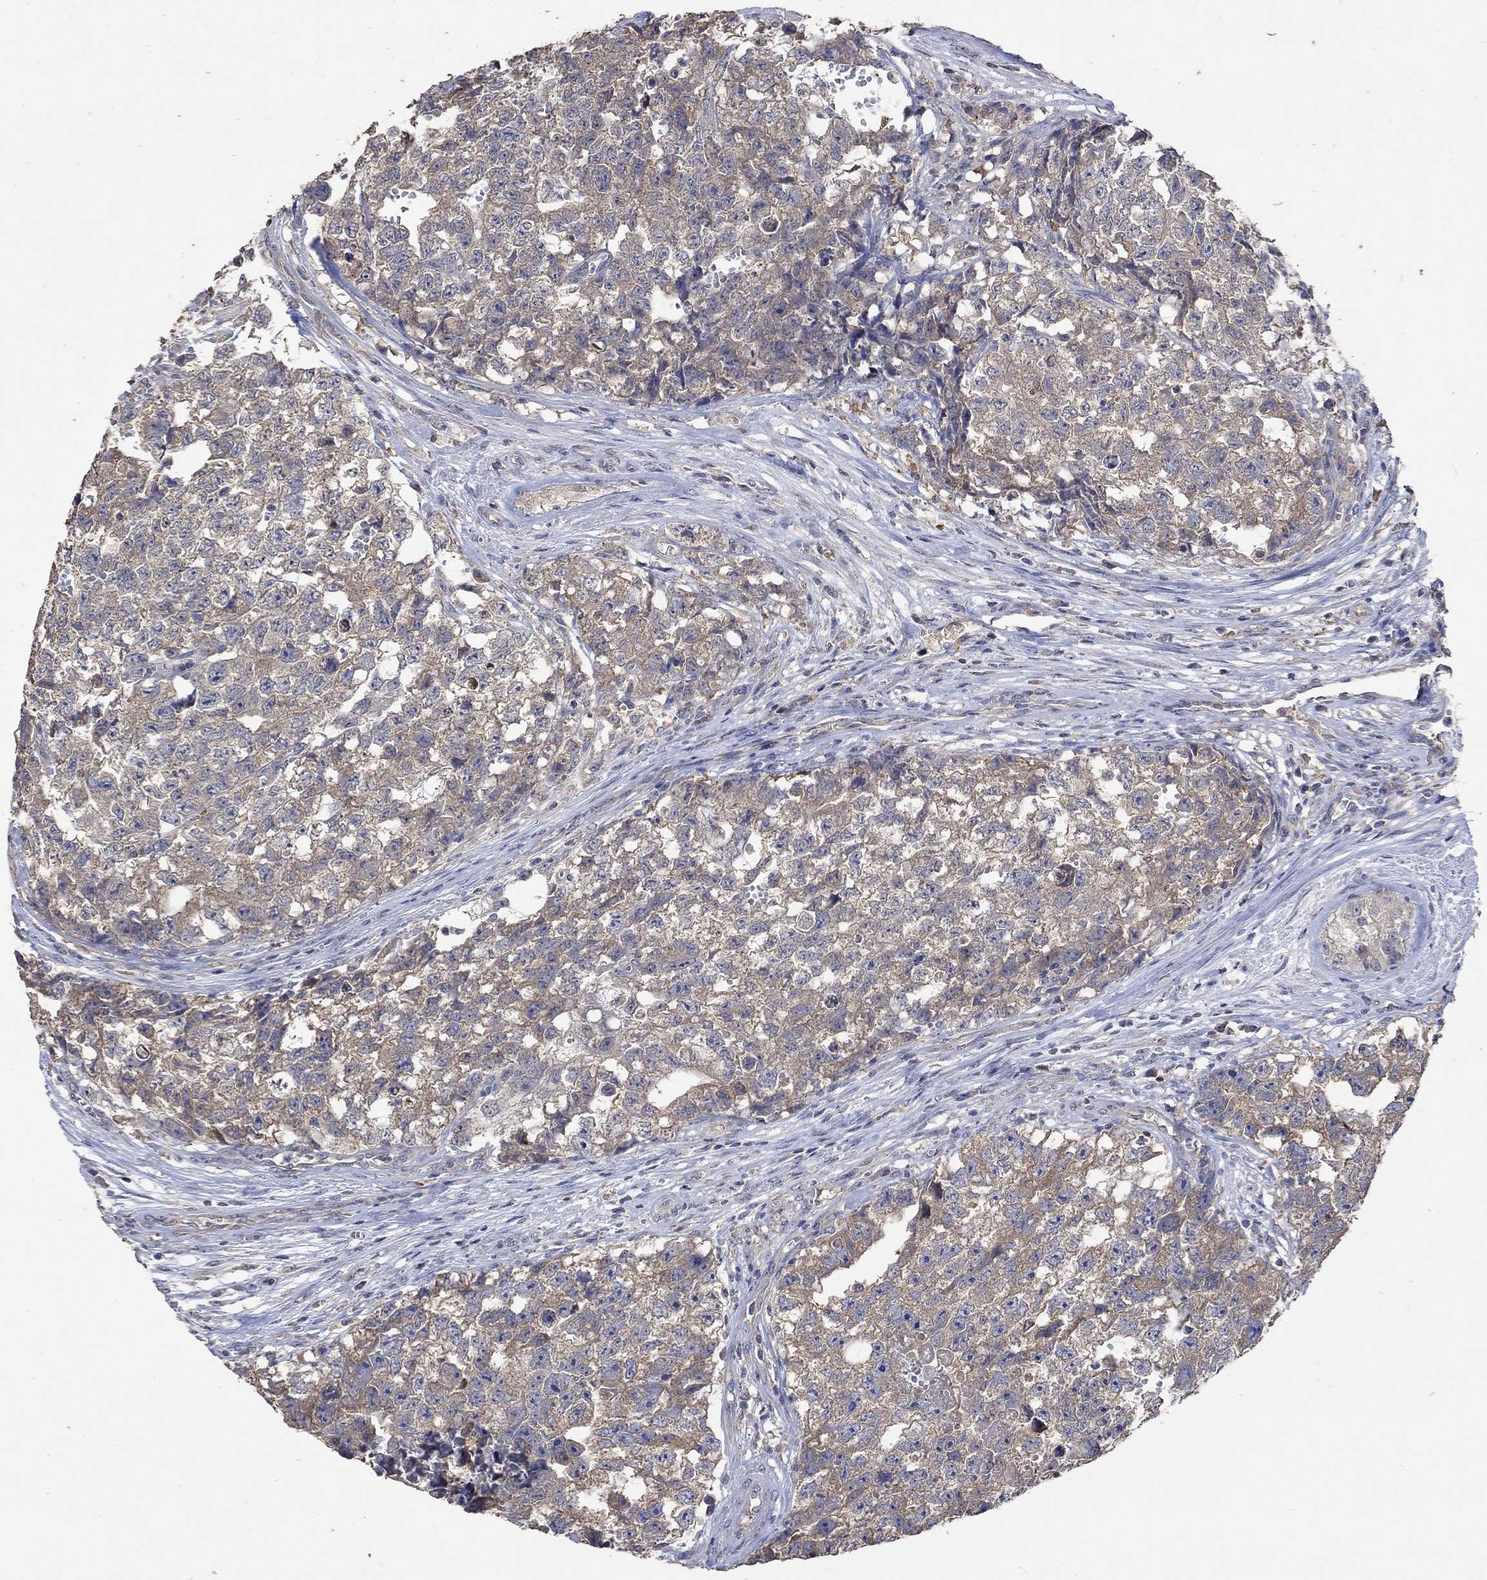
{"staining": {"intensity": "weak", "quantity": "25%-75%", "location": "cytoplasmic/membranous"}, "tissue": "testis cancer", "cell_type": "Tumor cells", "image_type": "cancer", "snomed": [{"axis": "morphology", "description": "Seminoma, NOS"}, {"axis": "morphology", "description": "Carcinoma, Embryonal, NOS"}, {"axis": "topography", "description": "Testis"}], "caption": "DAB (3,3'-diaminobenzidine) immunohistochemical staining of human embryonal carcinoma (testis) exhibits weak cytoplasmic/membranous protein expression in about 25%-75% of tumor cells.", "gene": "PTPN20", "patient": {"sex": "male", "age": 22}}